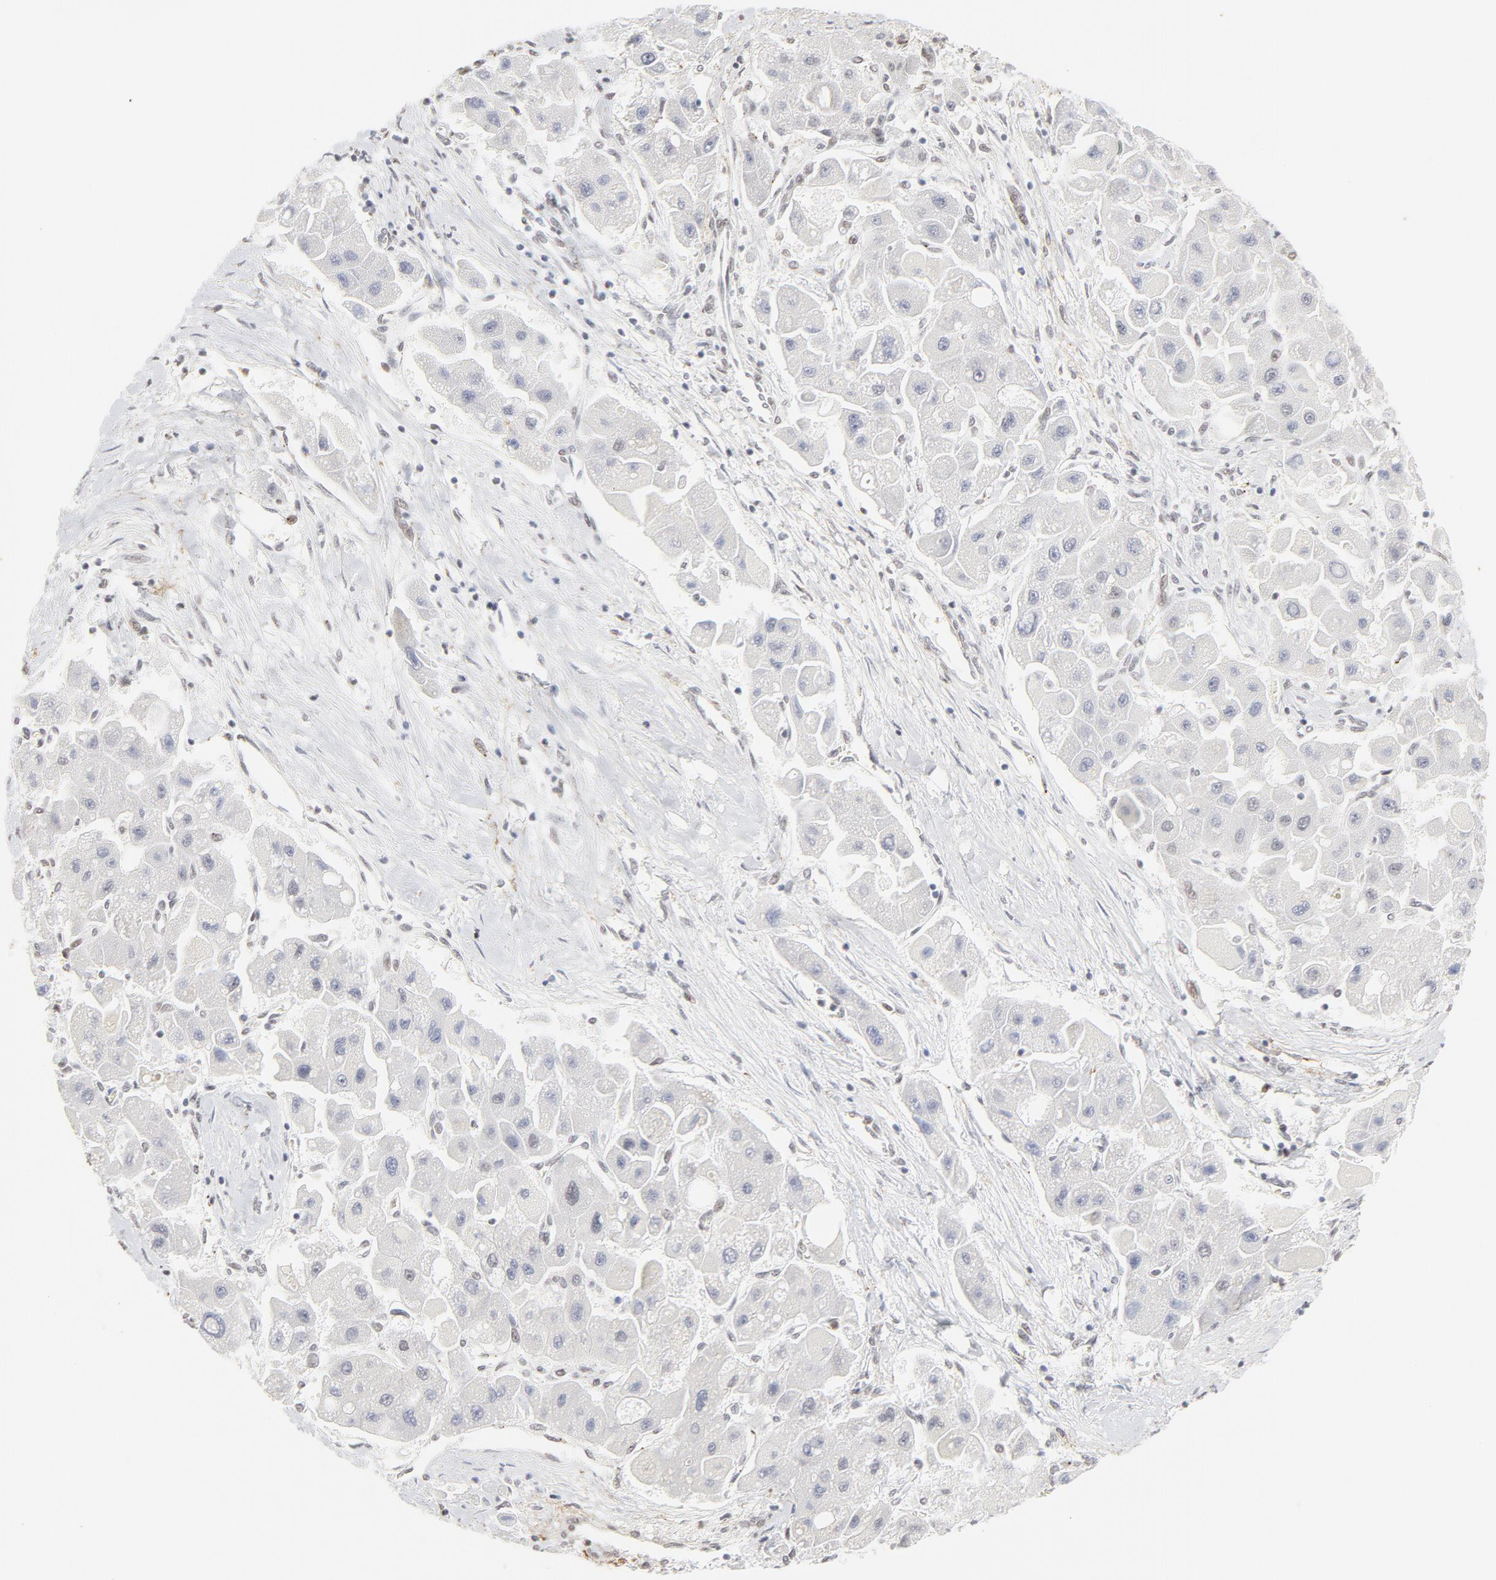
{"staining": {"intensity": "negative", "quantity": "none", "location": "none"}, "tissue": "liver cancer", "cell_type": "Tumor cells", "image_type": "cancer", "snomed": [{"axis": "morphology", "description": "Carcinoma, Hepatocellular, NOS"}, {"axis": "topography", "description": "Liver"}], "caption": "Immunohistochemistry (IHC) of liver cancer shows no staining in tumor cells.", "gene": "PBX1", "patient": {"sex": "male", "age": 24}}